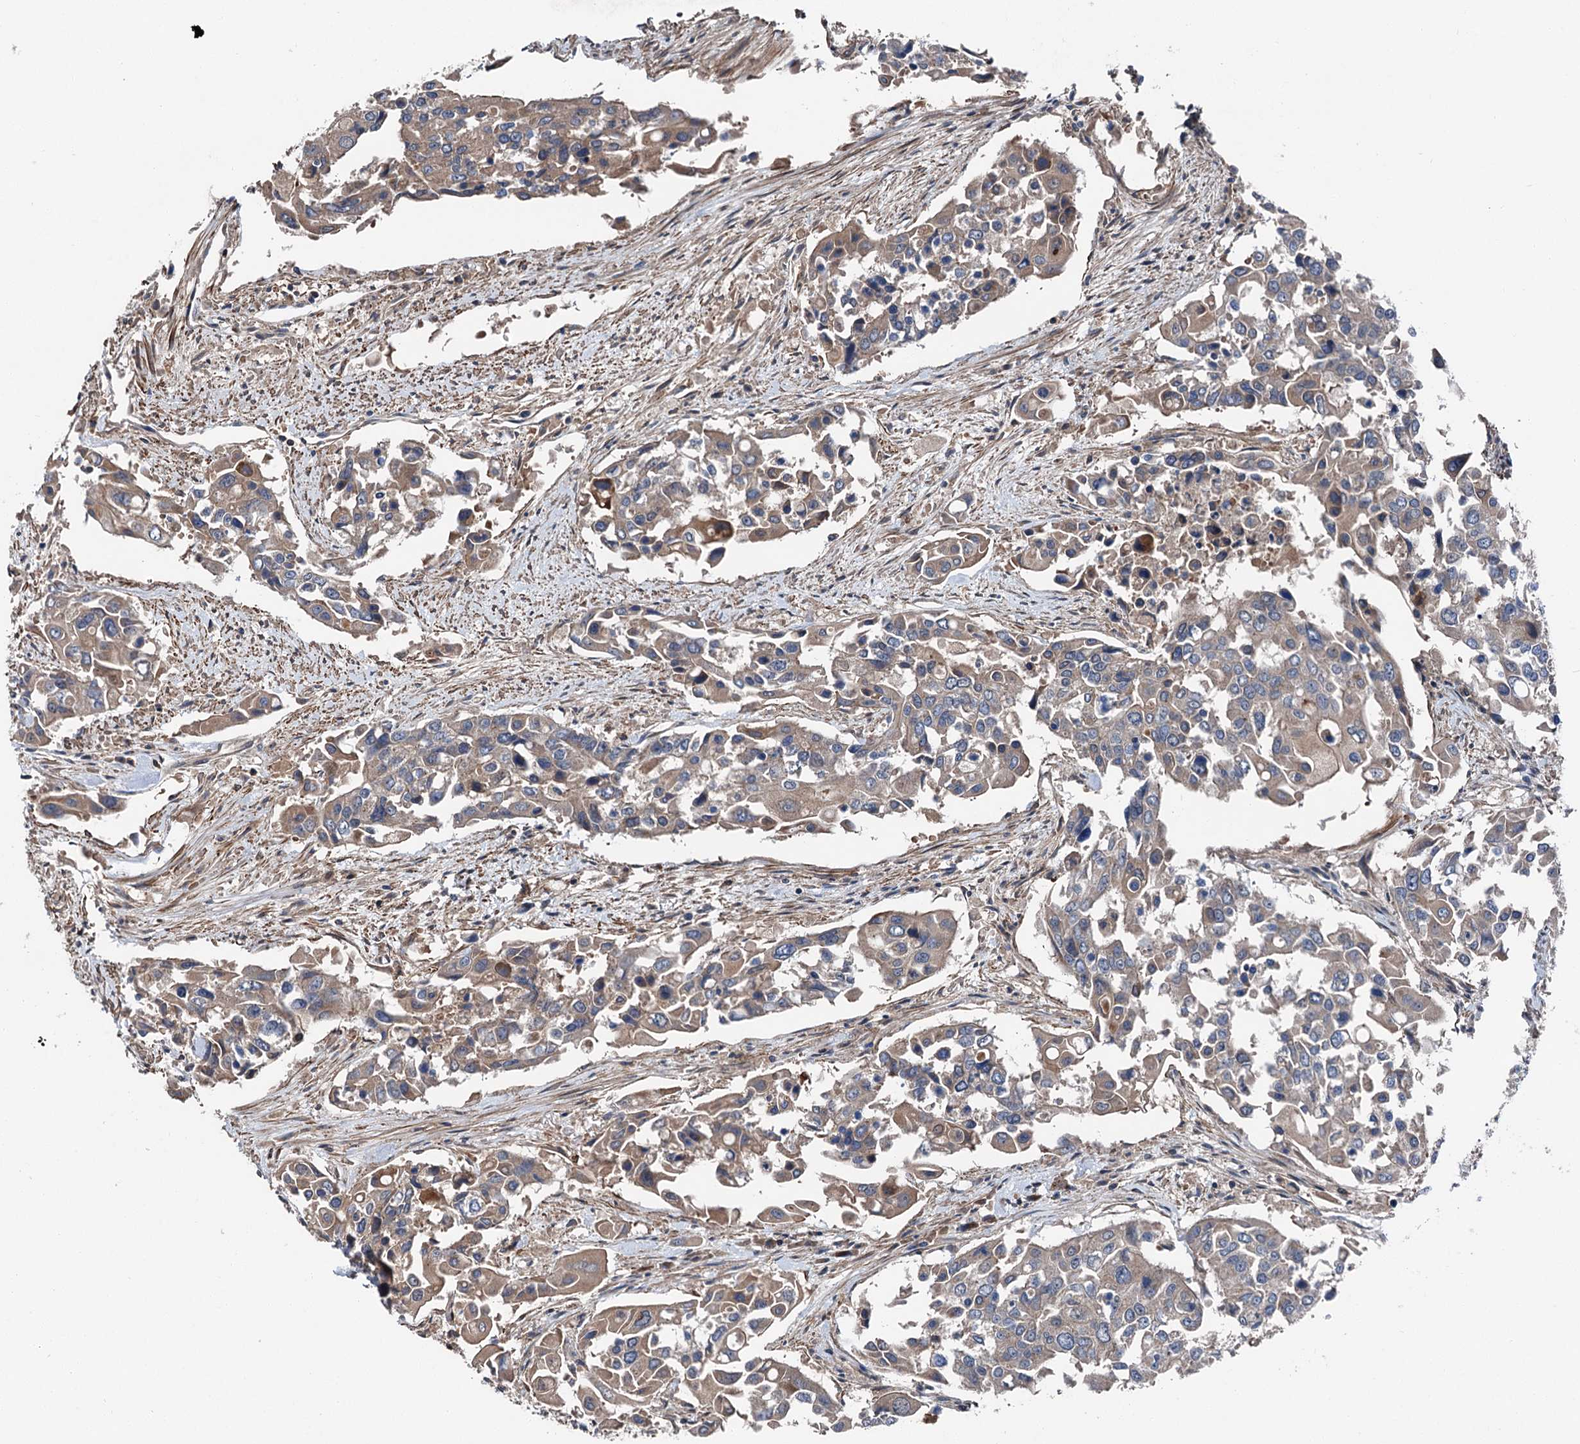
{"staining": {"intensity": "weak", "quantity": ">75%", "location": "cytoplasmic/membranous"}, "tissue": "colorectal cancer", "cell_type": "Tumor cells", "image_type": "cancer", "snomed": [{"axis": "morphology", "description": "Adenocarcinoma, NOS"}, {"axis": "topography", "description": "Colon"}], "caption": "Colorectal adenocarcinoma stained with DAB (3,3'-diaminobenzidine) IHC displays low levels of weak cytoplasmic/membranous staining in approximately >75% of tumor cells. (Brightfield microscopy of DAB IHC at high magnification).", "gene": "SLC22A25", "patient": {"sex": "male", "age": 77}}